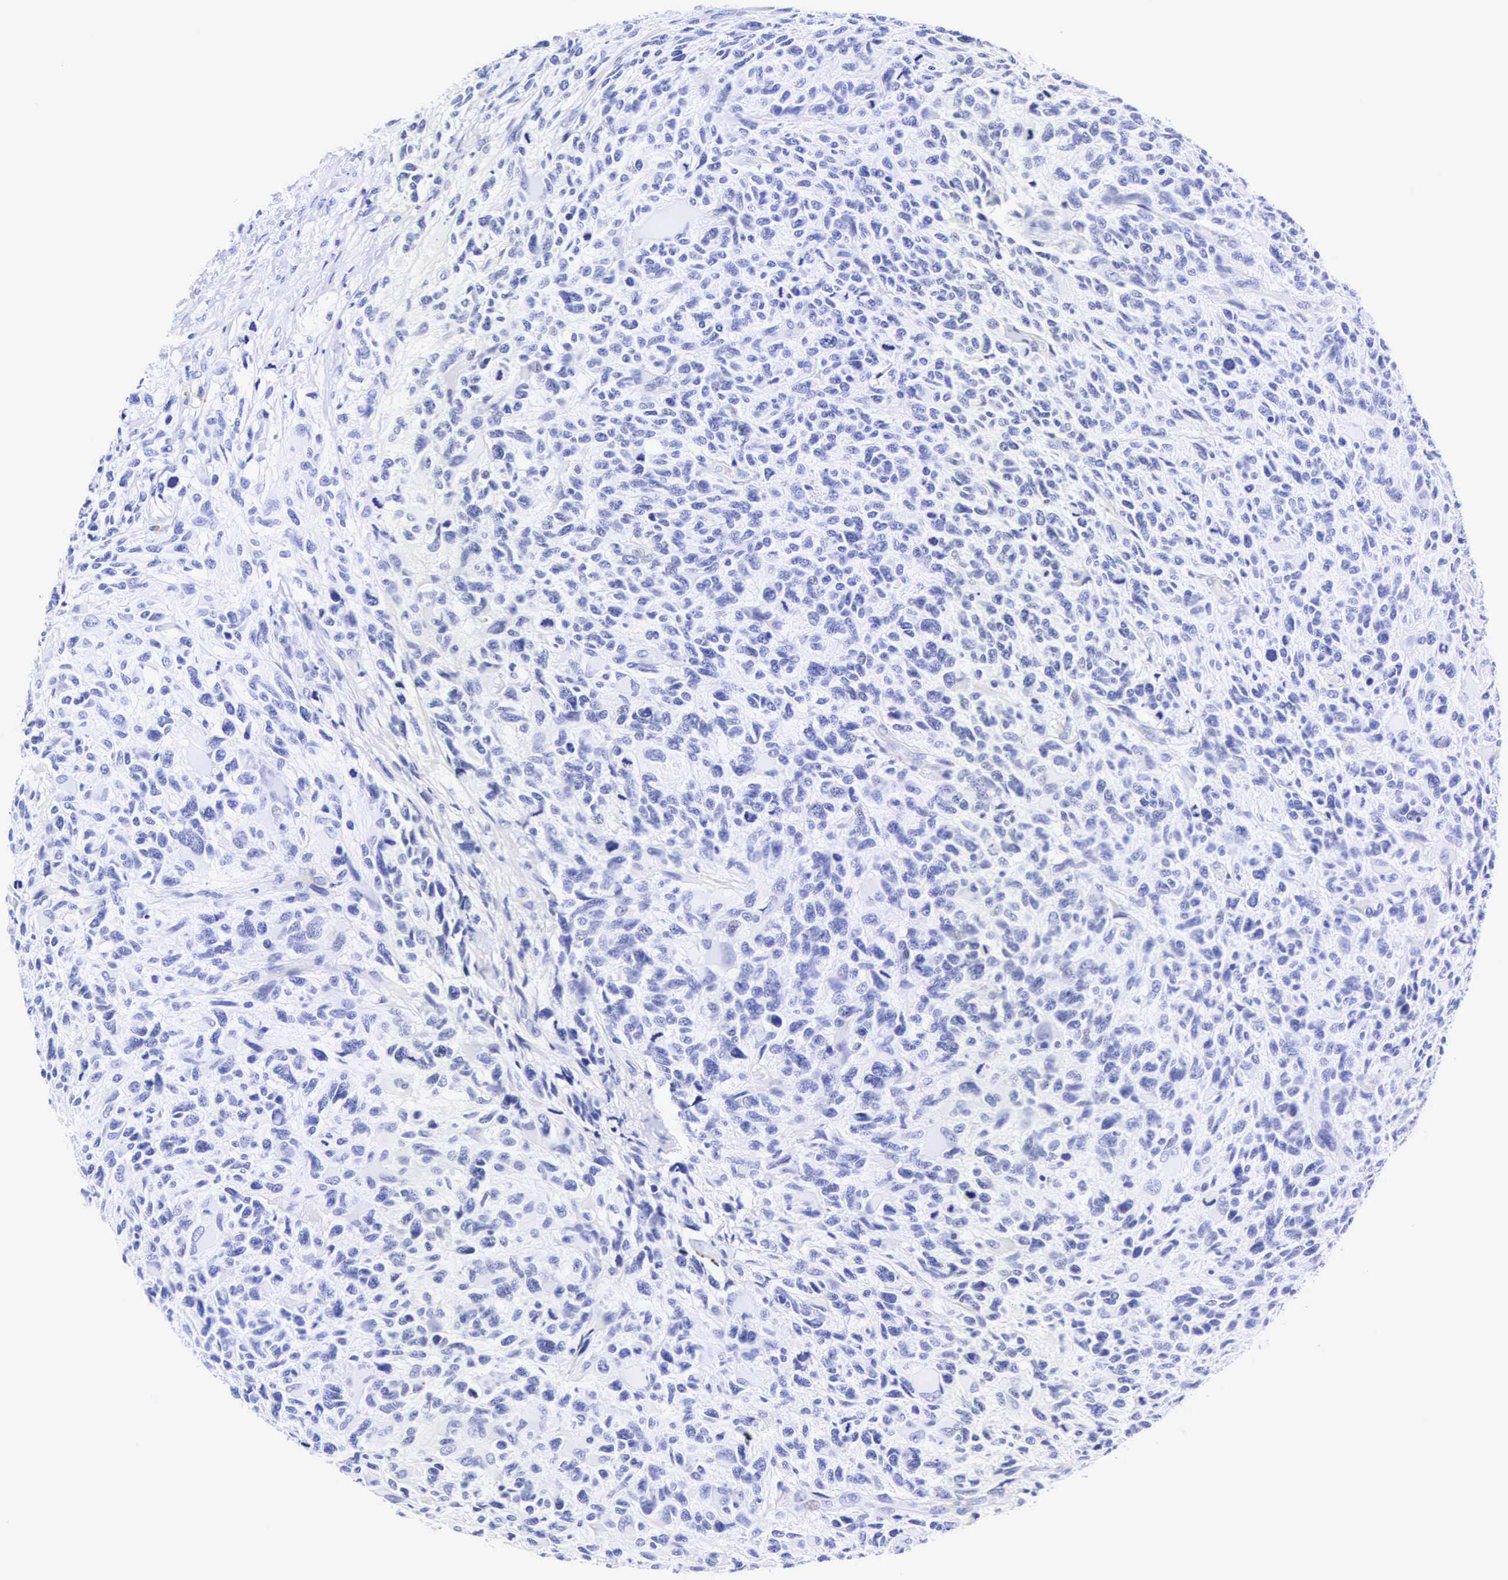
{"staining": {"intensity": "negative", "quantity": "none", "location": "none"}, "tissue": "glioma", "cell_type": "Tumor cells", "image_type": "cancer", "snomed": [{"axis": "morphology", "description": "Glioma, malignant, High grade"}, {"axis": "topography", "description": "Brain"}], "caption": "Immunohistochemistry (IHC) of glioma shows no positivity in tumor cells.", "gene": "CALD1", "patient": {"sex": "male", "age": 69}}